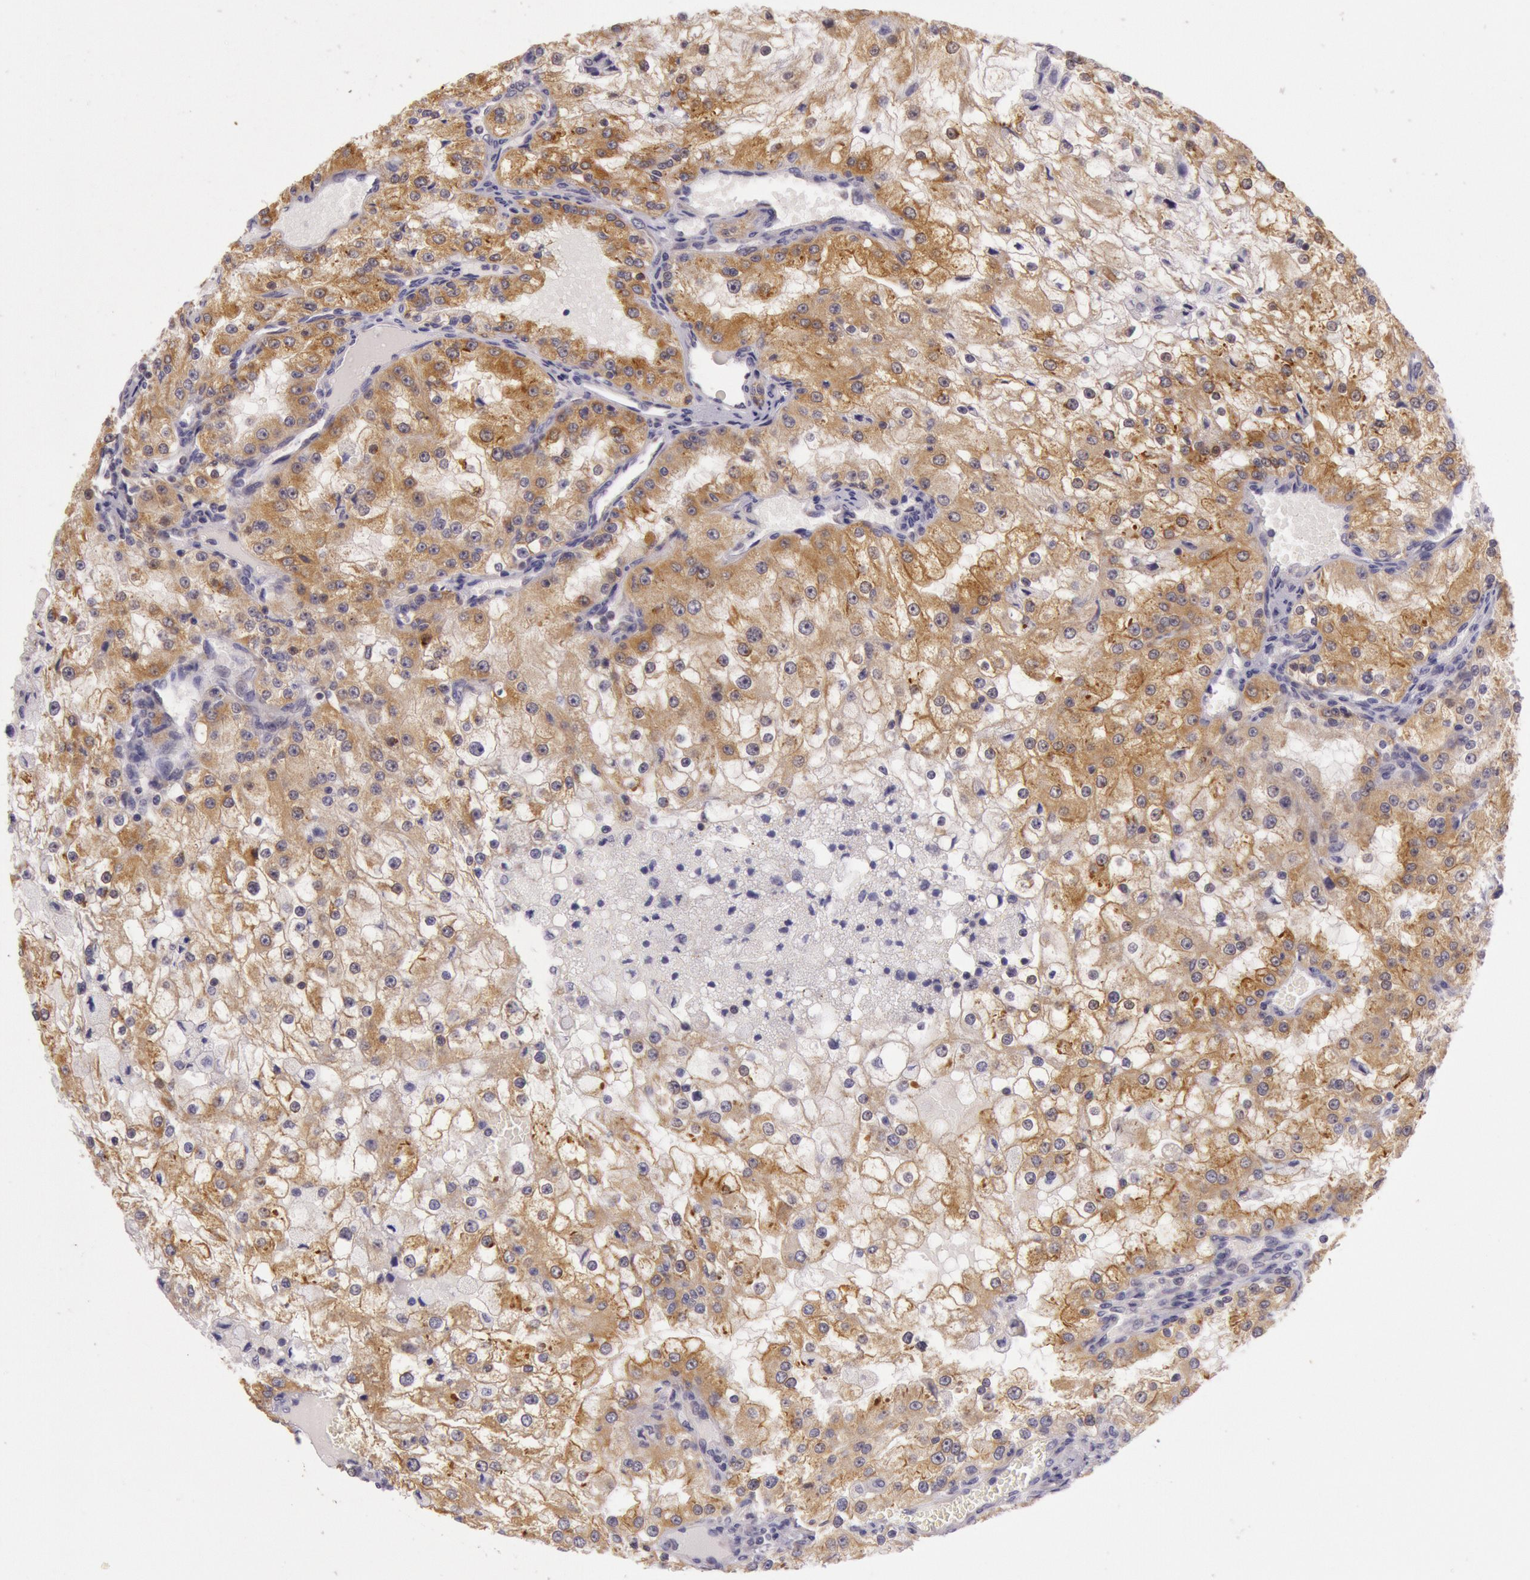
{"staining": {"intensity": "strong", "quantity": ">75%", "location": "cytoplasmic/membranous"}, "tissue": "renal cancer", "cell_type": "Tumor cells", "image_type": "cancer", "snomed": [{"axis": "morphology", "description": "Adenocarcinoma, NOS"}, {"axis": "topography", "description": "Kidney"}], "caption": "Renal adenocarcinoma tissue shows strong cytoplasmic/membranous expression in approximately >75% of tumor cells, visualized by immunohistochemistry.", "gene": "CDK16", "patient": {"sex": "female", "age": 74}}